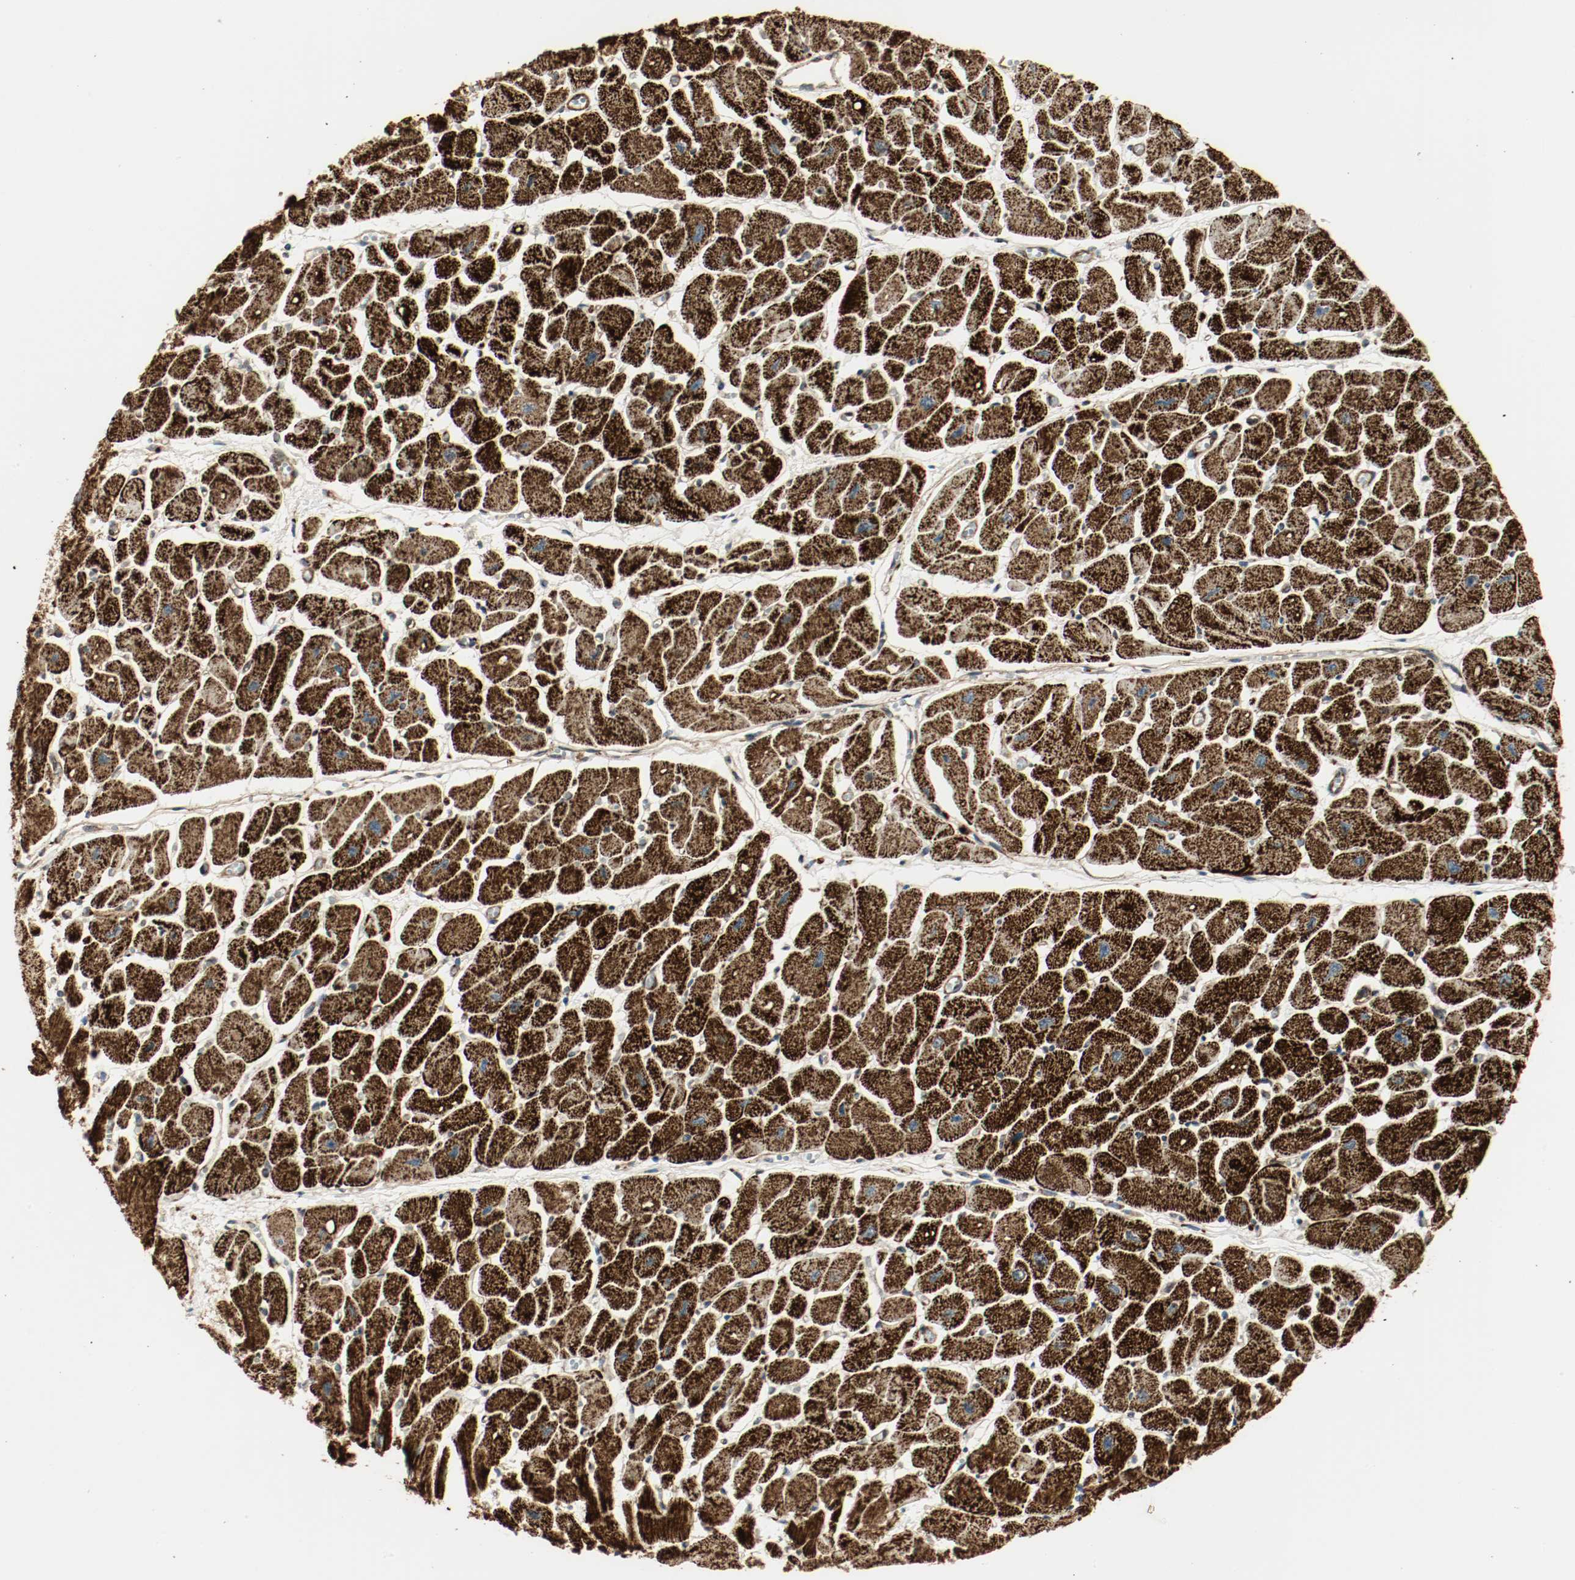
{"staining": {"intensity": "strong", "quantity": ">75%", "location": "cytoplasmic/membranous"}, "tissue": "heart muscle", "cell_type": "Cardiomyocytes", "image_type": "normal", "snomed": [{"axis": "morphology", "description": "Normal tissue, NOS"}, {"axis": "topography", "description": "Heart"}], "caption": "Strong cytoplasmic/membranous protein positivity is appreciated in approximately >75% of cardiomyocytes in heart muscle.", "gene": "PLCG1", "patient": {"sex": "female", "age": 54}}